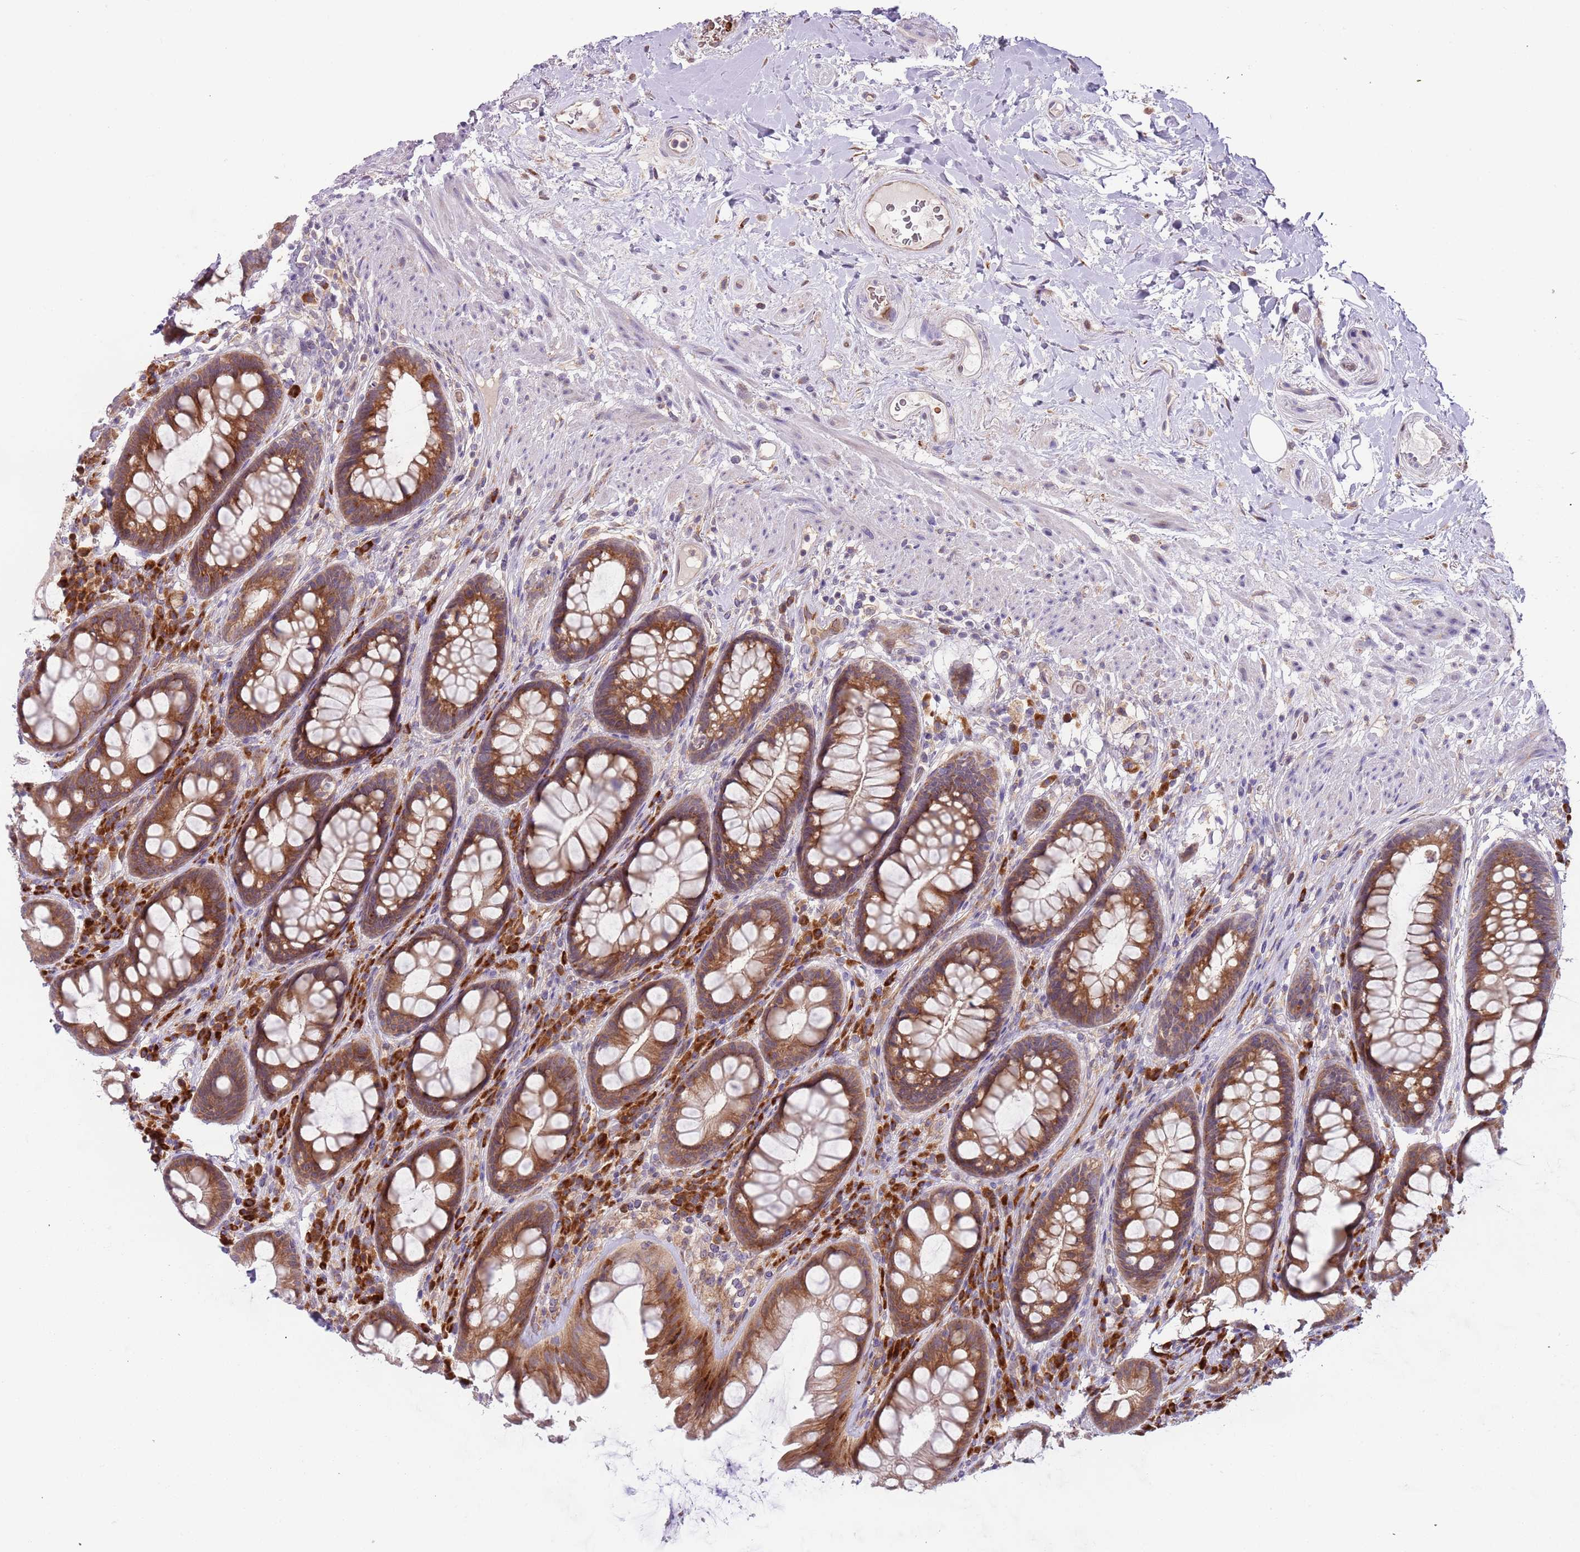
{"staining": {"intensity": "moderate", "quantity": ">75%", "location": "cytoplasmic/membranous"}, "tissue": "rectum", "cell_type": "Glandular cells", "image_type": "normal", "snomed": [{"axis": "morphology", "description": "Normal tissue, NOS"}, {"axis": "topography", "description": "Rectum"}], "caption": "Immunohistochemistry of benign rectum demonstrates medium levels of moderate cytoplasmic/membranous staining in about >75% of glandular cells. (DAB (3,3'-diaminobenzidine) IHC, brown staining for protein, blue staining for nuclei).", "gene": "VWCE", "patient": {"sex": "male", "age": 74}}